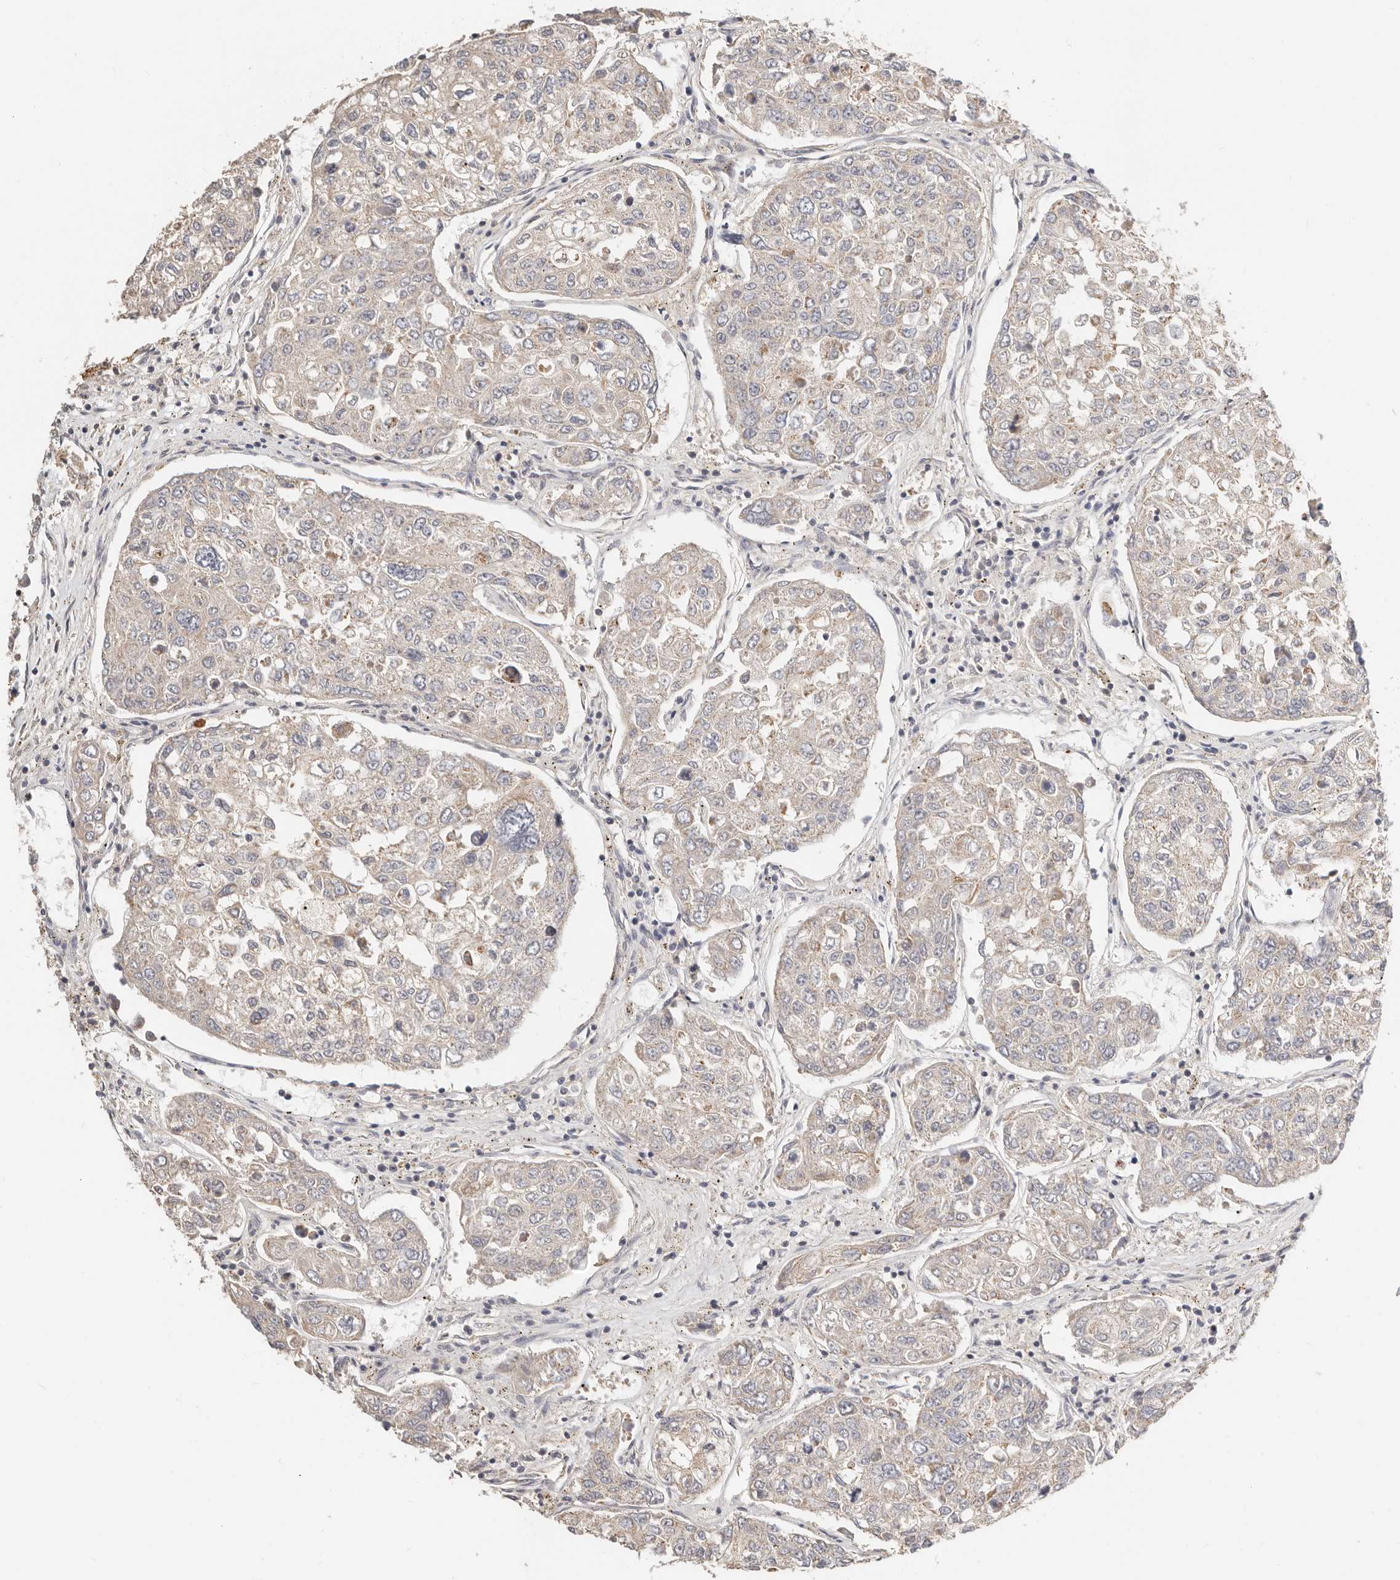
{"staining": {"intensity": "weak", "quantity": "<25%", "location": "cytoplasmic/membranous"}, "tissue": "urothelial cancer", "cell_type": "Tumor cells", "image_type": "cancer", "snomed": [{"axis": "morphology", "description": "Urothelial carcinoma, High grade"}, {"axis": "topography", "description": "Lymph node"}, {"axis": "topography", "description": "Urinary bladder"}], "caption": "The micrograph exhibits no significant positivity in tumor cells of urothelial carcinoma (high-grade).", "gene": "ZRANB1", "patient": {"sex": "male", "age": 51}}